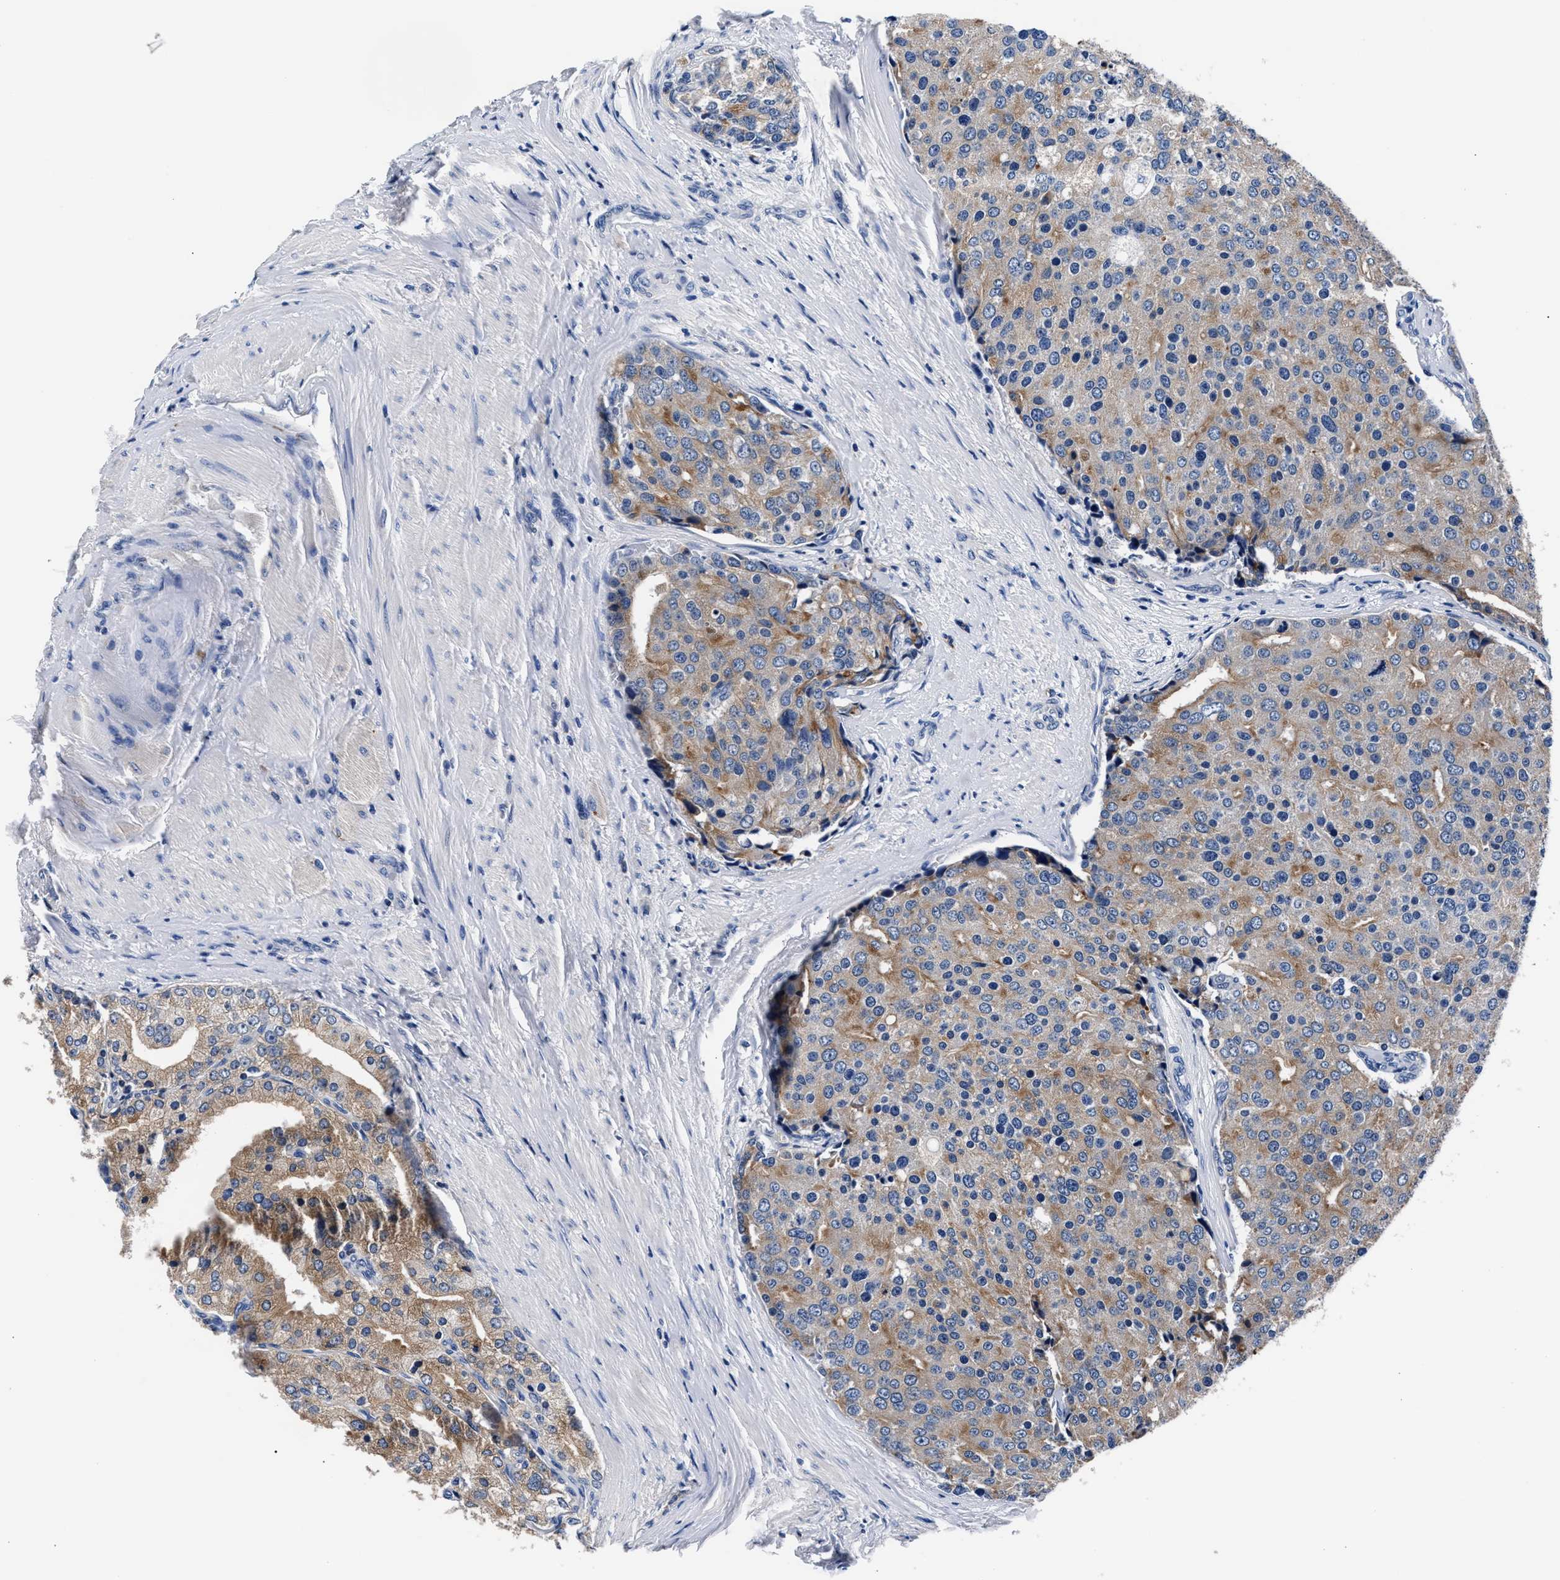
{"staining": {"intensity": "strong", "quantity": "25%-75%", "location": "cytoplasmic/membranous"}, "tissue": "prostate cancer", "cell_type": "Tumor cells", "image_type": "cancer", "snomed": [{"axis": "morphology", "description": "Adenocarcinoma, High grade"}, {"axis": "topography", "description": "Prostate"}], "caption": "Prostate cancer tissue exhibits strong cytoplasmic/membranous expression in about 25%-75% of tumor cells, visualized by immunohistochemistry.", "gene": "PHF24", "patient": {"sex": "male", "age": 50}}